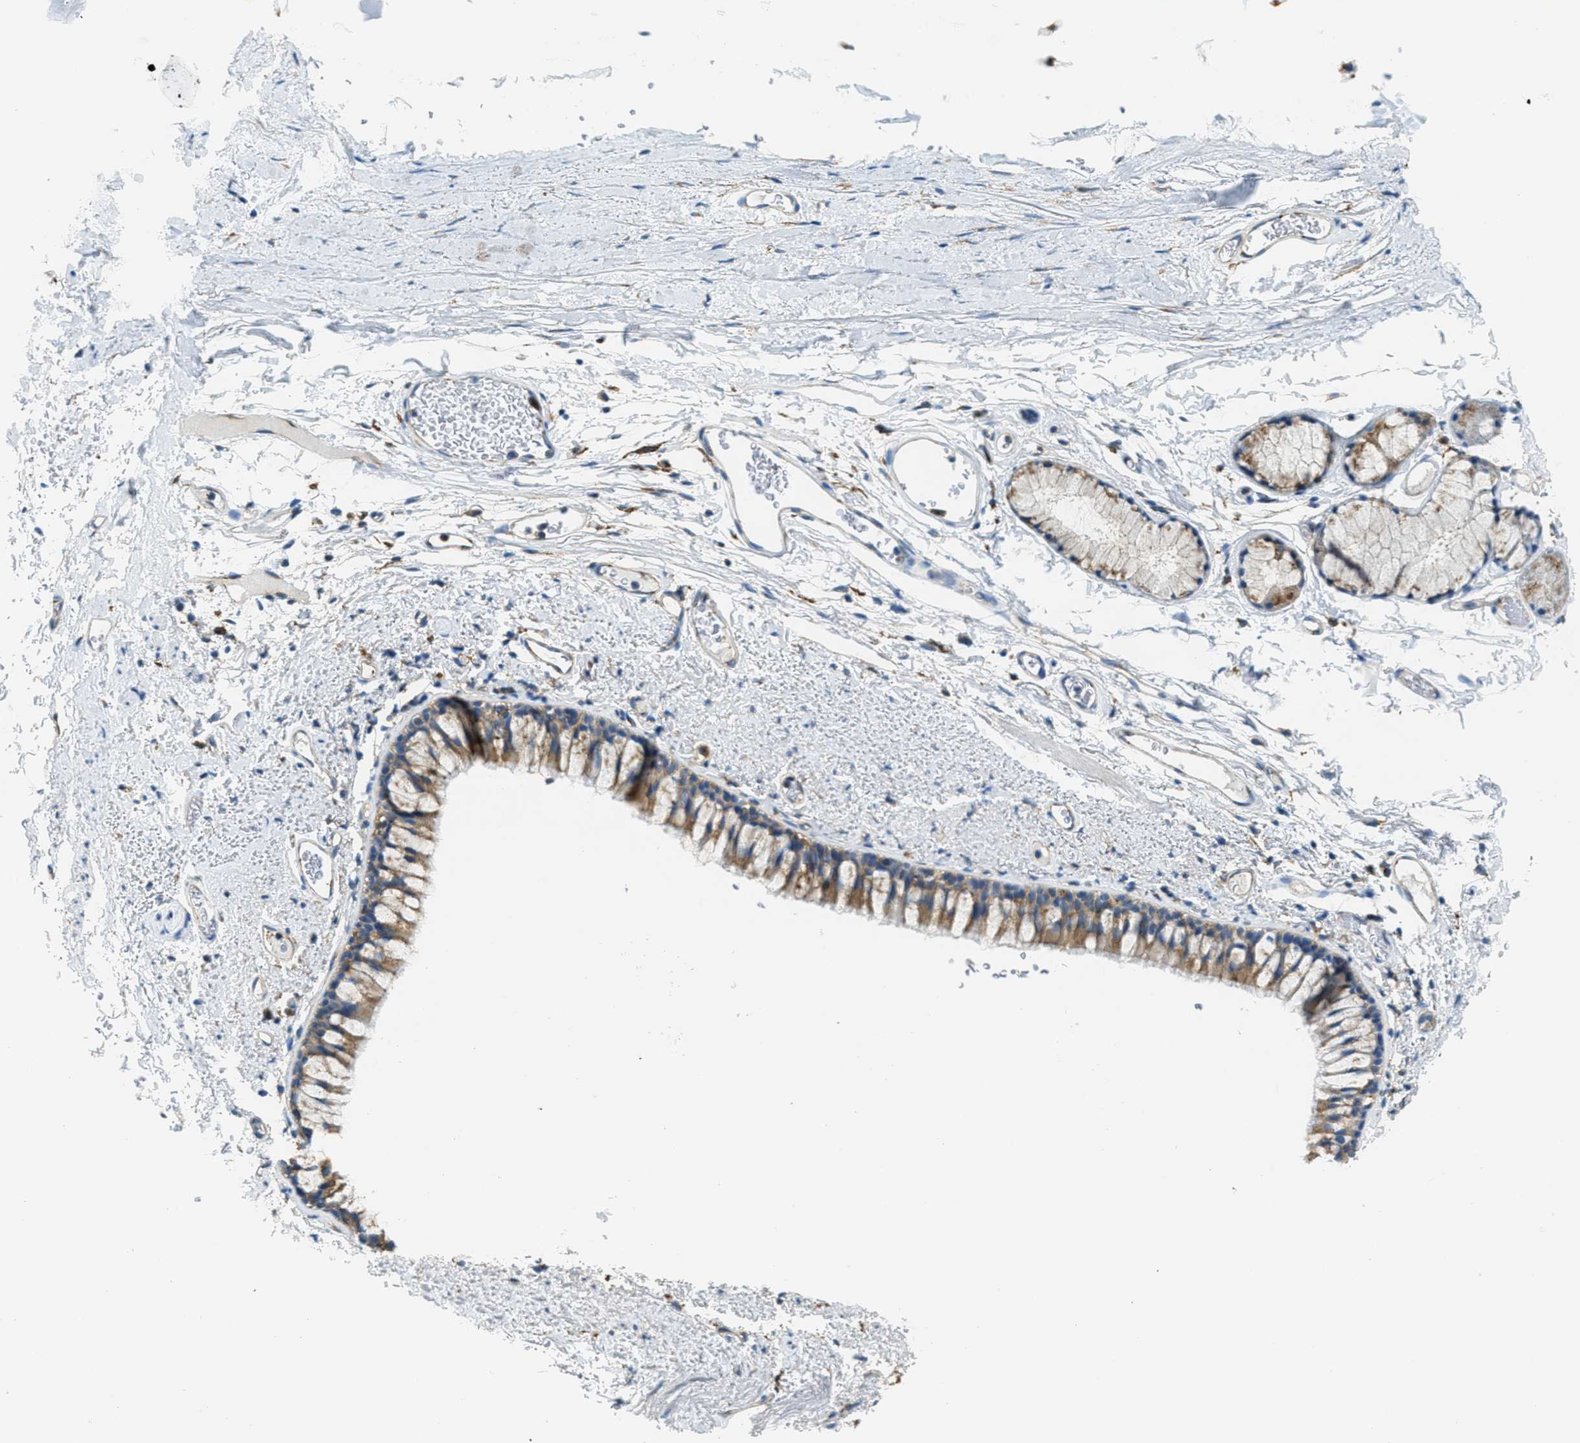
{"staining": {"intensity": "moderate", "quantity": ">75%", "location": "cytoplasmic/membranous"}, "tissue": "bronchus", "cell_type": "Respiratory epithelial cells", "image_type": "normal", "snomed": [{"axis": "morphology", "description": "Normal tissue, NOS"}, {"axis": "topography", "description": "Bronchus"}], "caption": "Moderate cytoplasmic/membranous expression is seen in about >75% of respiratory epithelial cells in normal bronchus.", "gene": "AP2B1", "patient": {"sex": "female", "age": 73}}